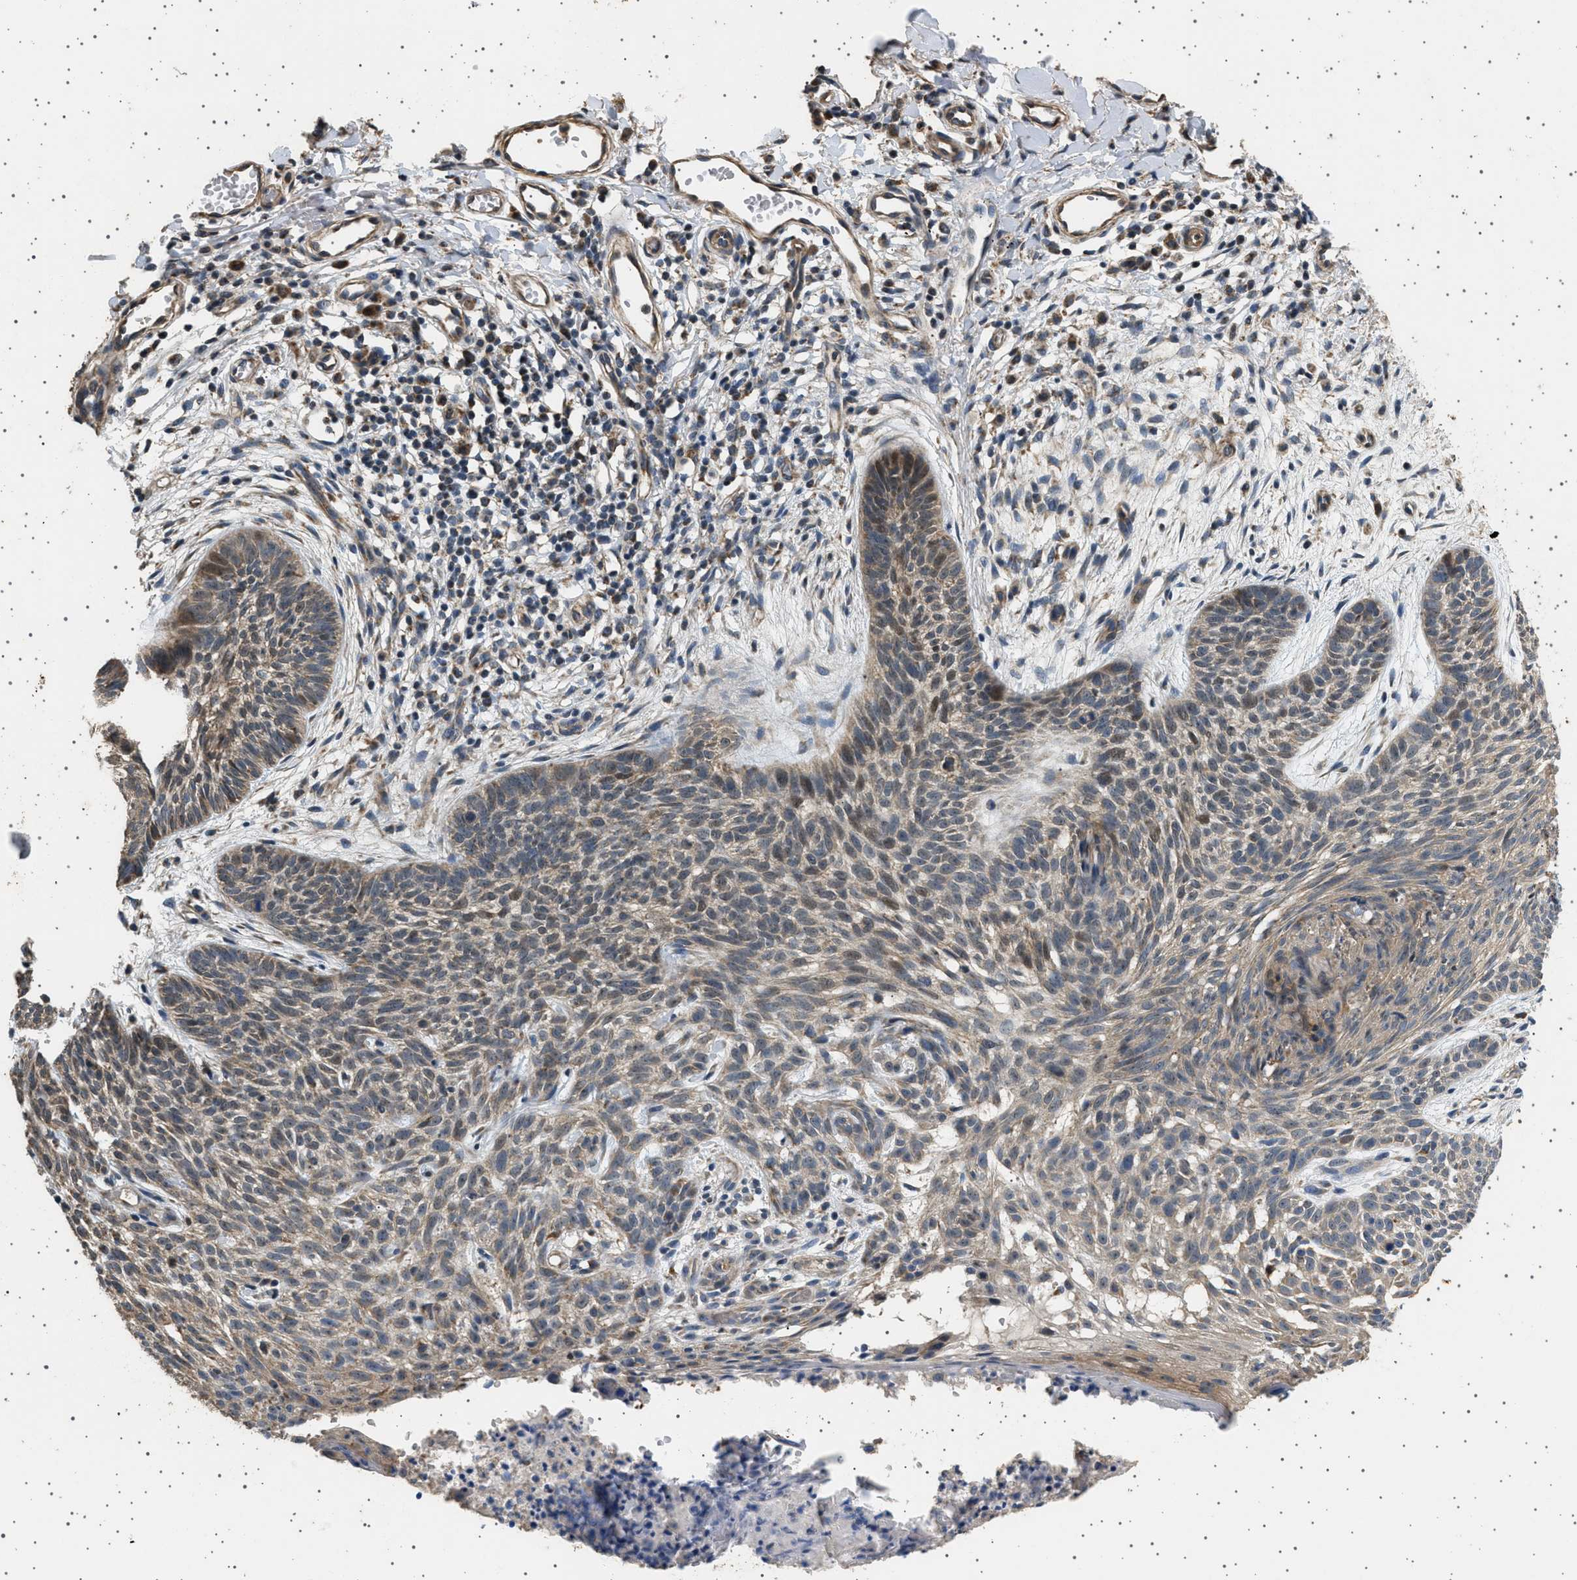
{"staining": {"intensity": "weak", "quantity": ">75%", "location": "cytoplasmic/membranous"}, "tissue": "skin cancer", "cell_type": "Tumor cells", "image_type": "cancer", "snomed": [{"axis": "morphology", "description": "Basal cell carcinoma"}, {"axis": "topography", "description": "Skin"}], "caption": "The immunohistochemical stain labels weak cytoplasmic/membranous staining in tumor cells of skin cancer (basal cell carcinoma) tissue.", "gene": "KCNA4", "patient": {"sex": "female", "age": 59}}